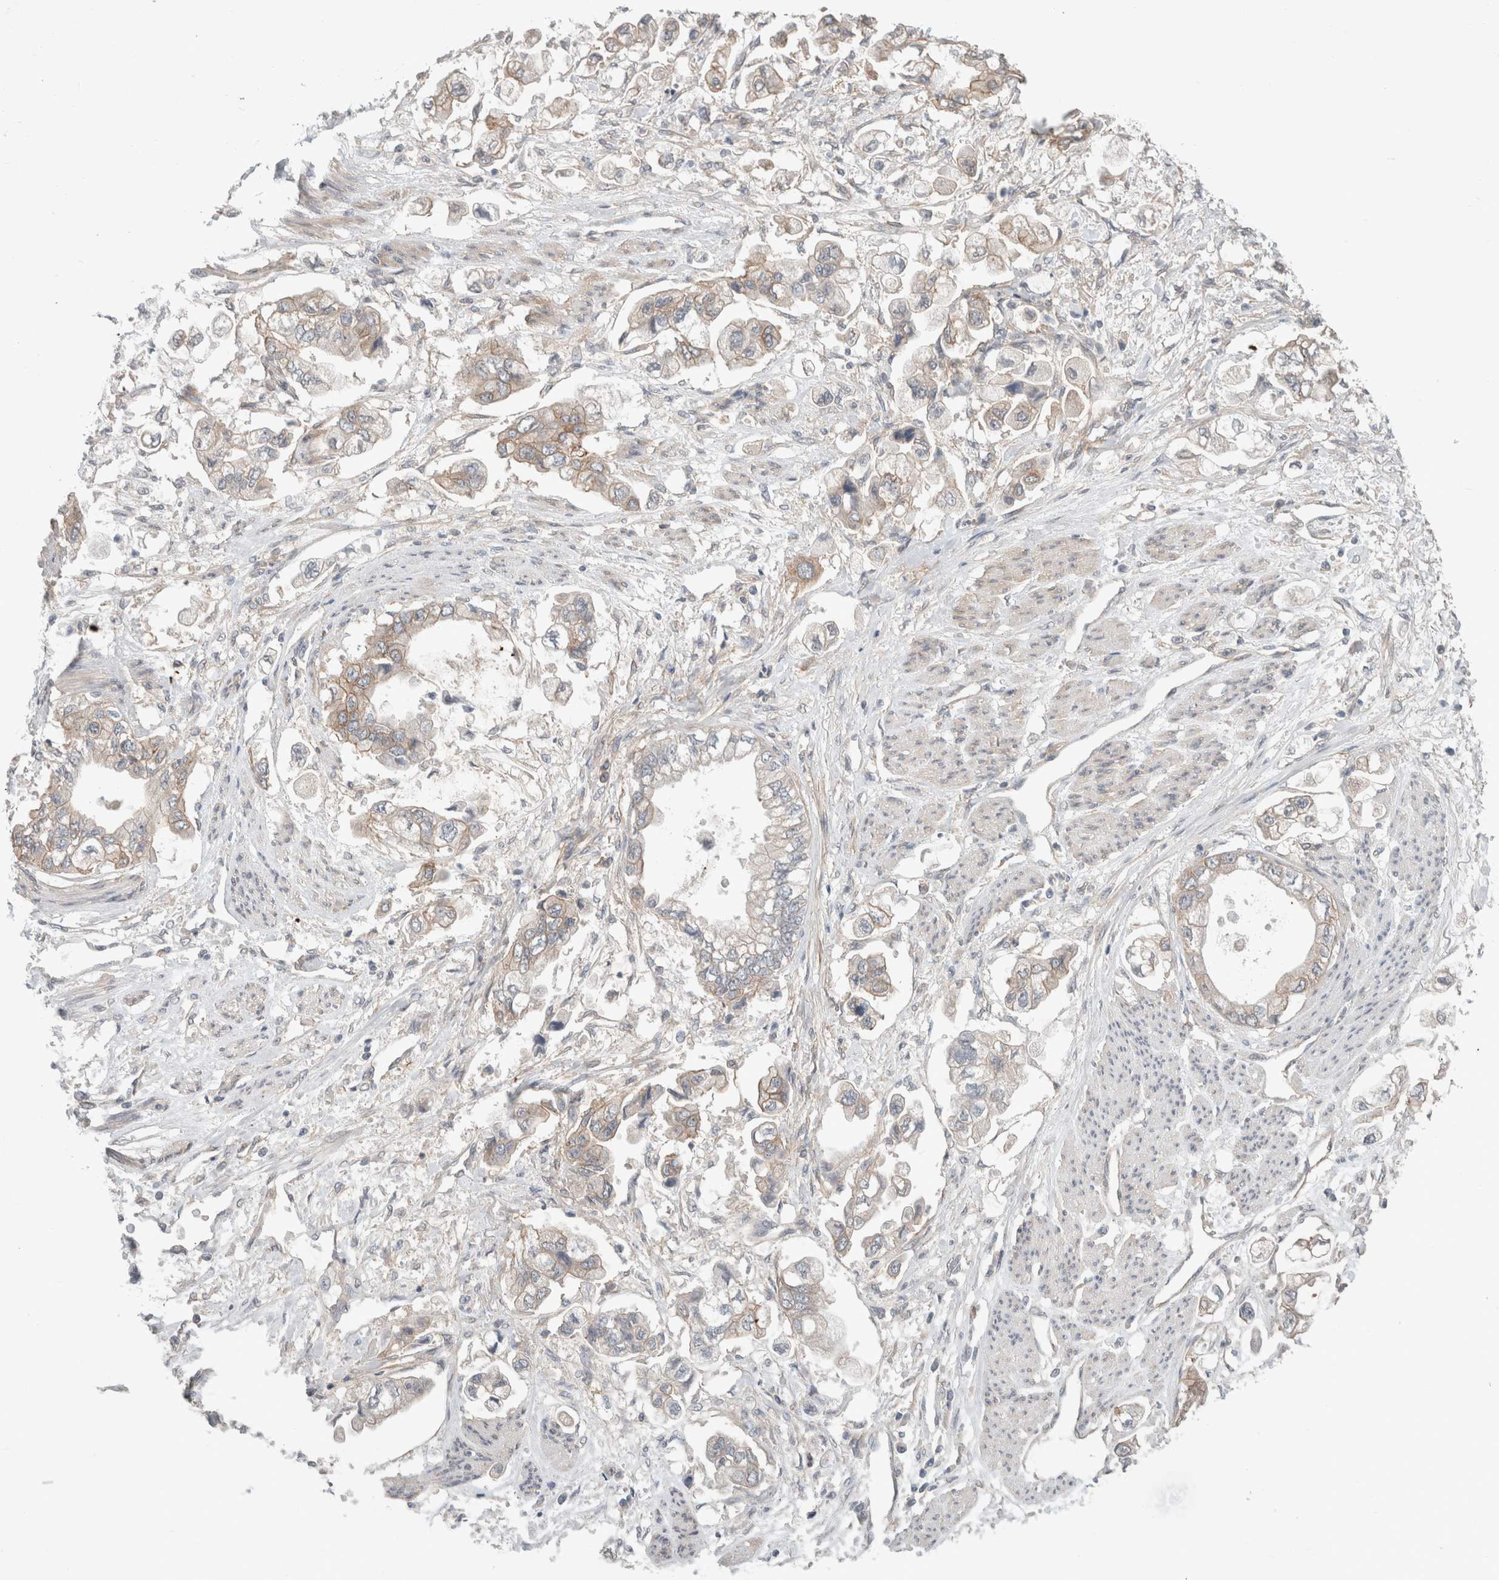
{"staining": {"intensity": "weak", "quantity": "<25%", "location": "cytoplasmic/membranous"}, "tissue": "stomach cancer", "cell_type": "Tumor cells", "image_type": "cancer", "snomed": [{"axis": "morphology", "description": "Adenocarcinoma, NOS"}, {"axis": "topography", "description": "Stomach"}], "caption": "Protein analysis of stomach adenocarcinoma shows no significant positivity in tumor cells.", "gene": "RASAL2", "patient": {"sex": "male", "age": 62}}